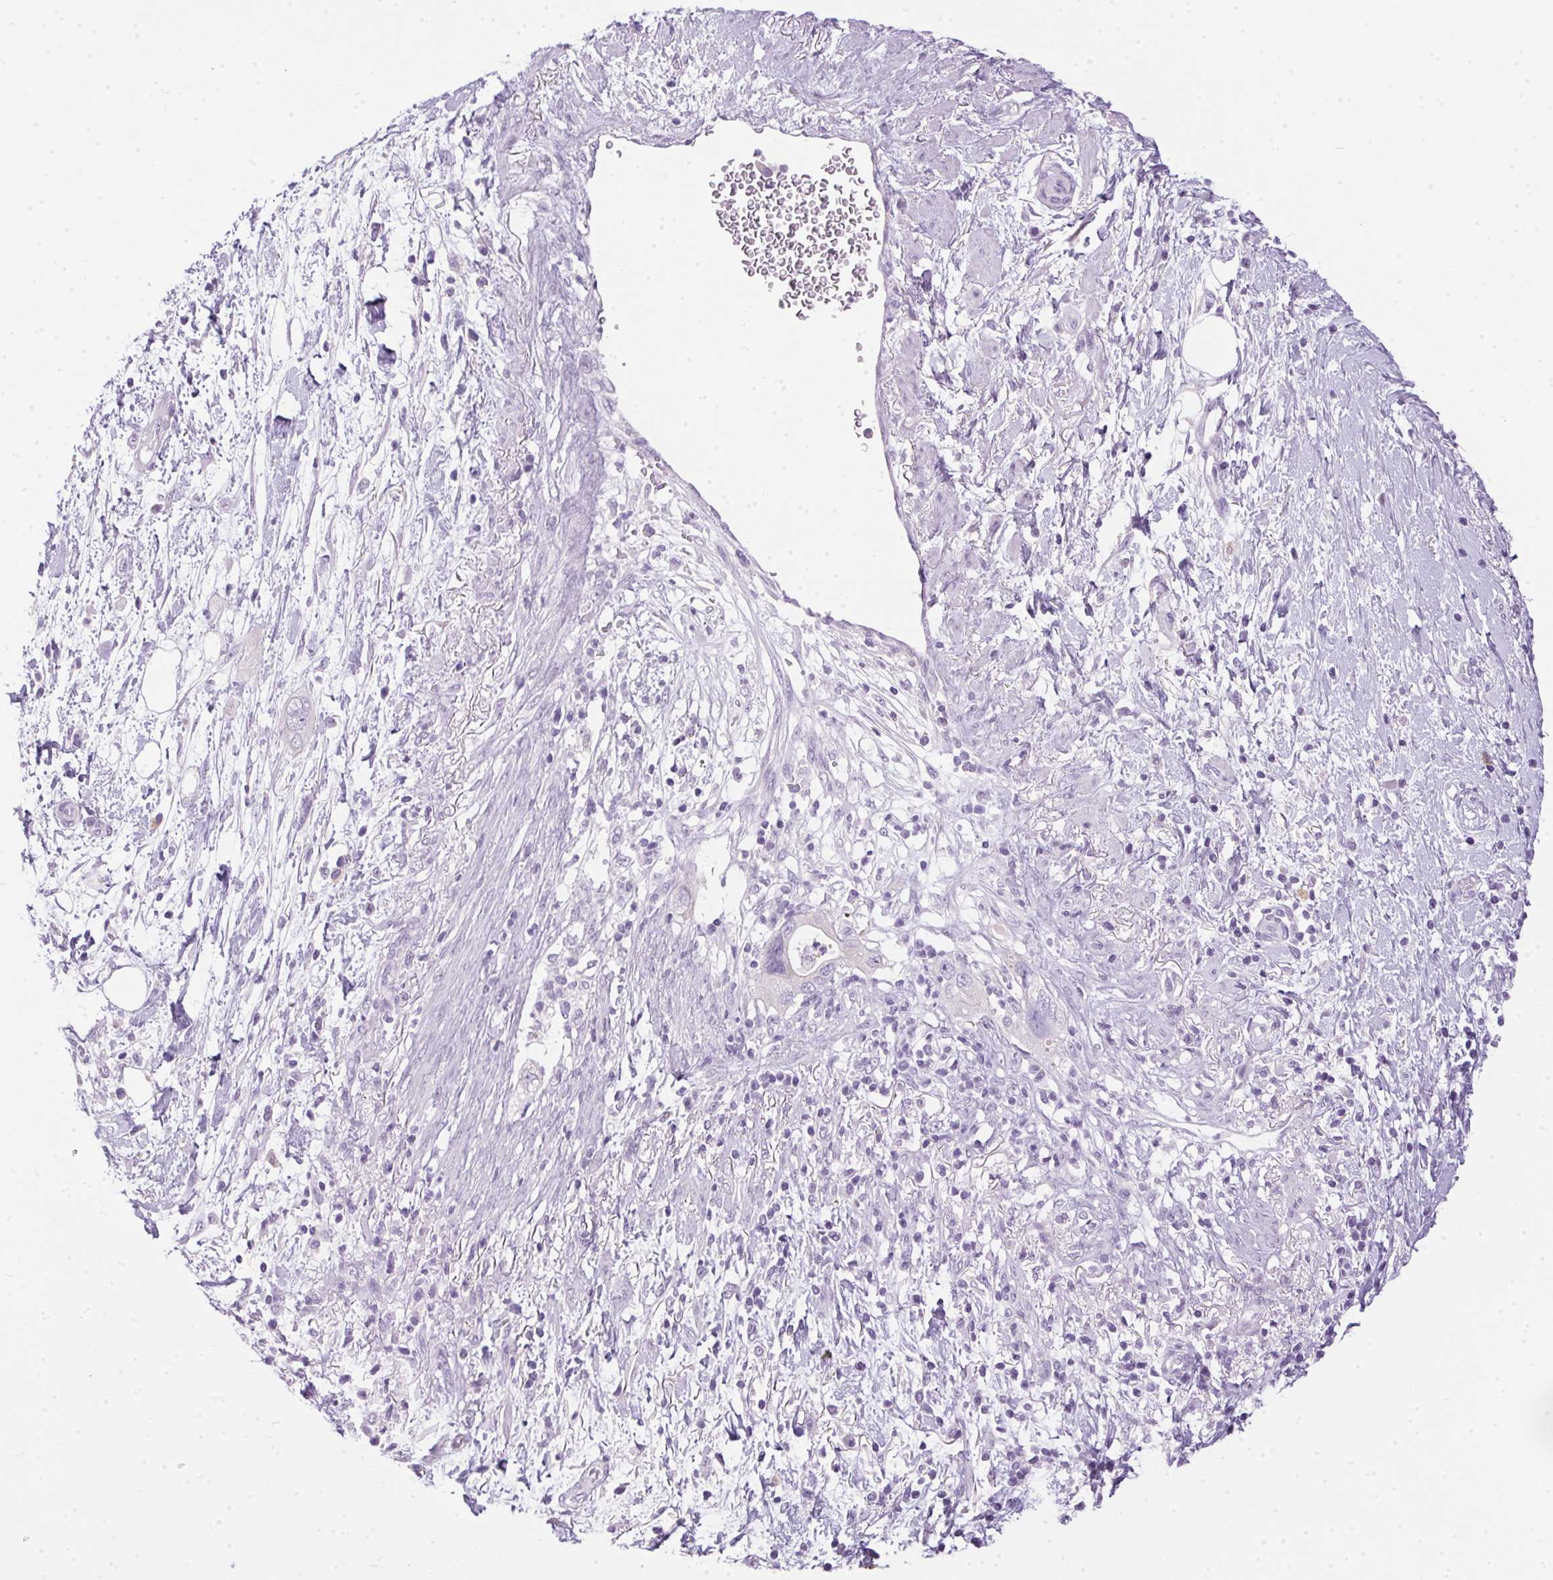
{"staining": {"intensity": "negative", "quantity": "none", "location": "none"}, "tissue": "pancreatic cancer", "cell_type": "Tumor cells", "image_type": "cancer", "snomed": [{"axis": "morphology", "description": "Adenocarcinoma, NOS"}, {"axis": "topography", "description": "Pancreas"}], "caption": "Immunohistochemical staining of human pancreatic cancer (adenocarcinoma) demonstrates no significant positivity in tumor cells.", "gene": "POPDC2", "patient": {"sex": "female", "age": 72}}